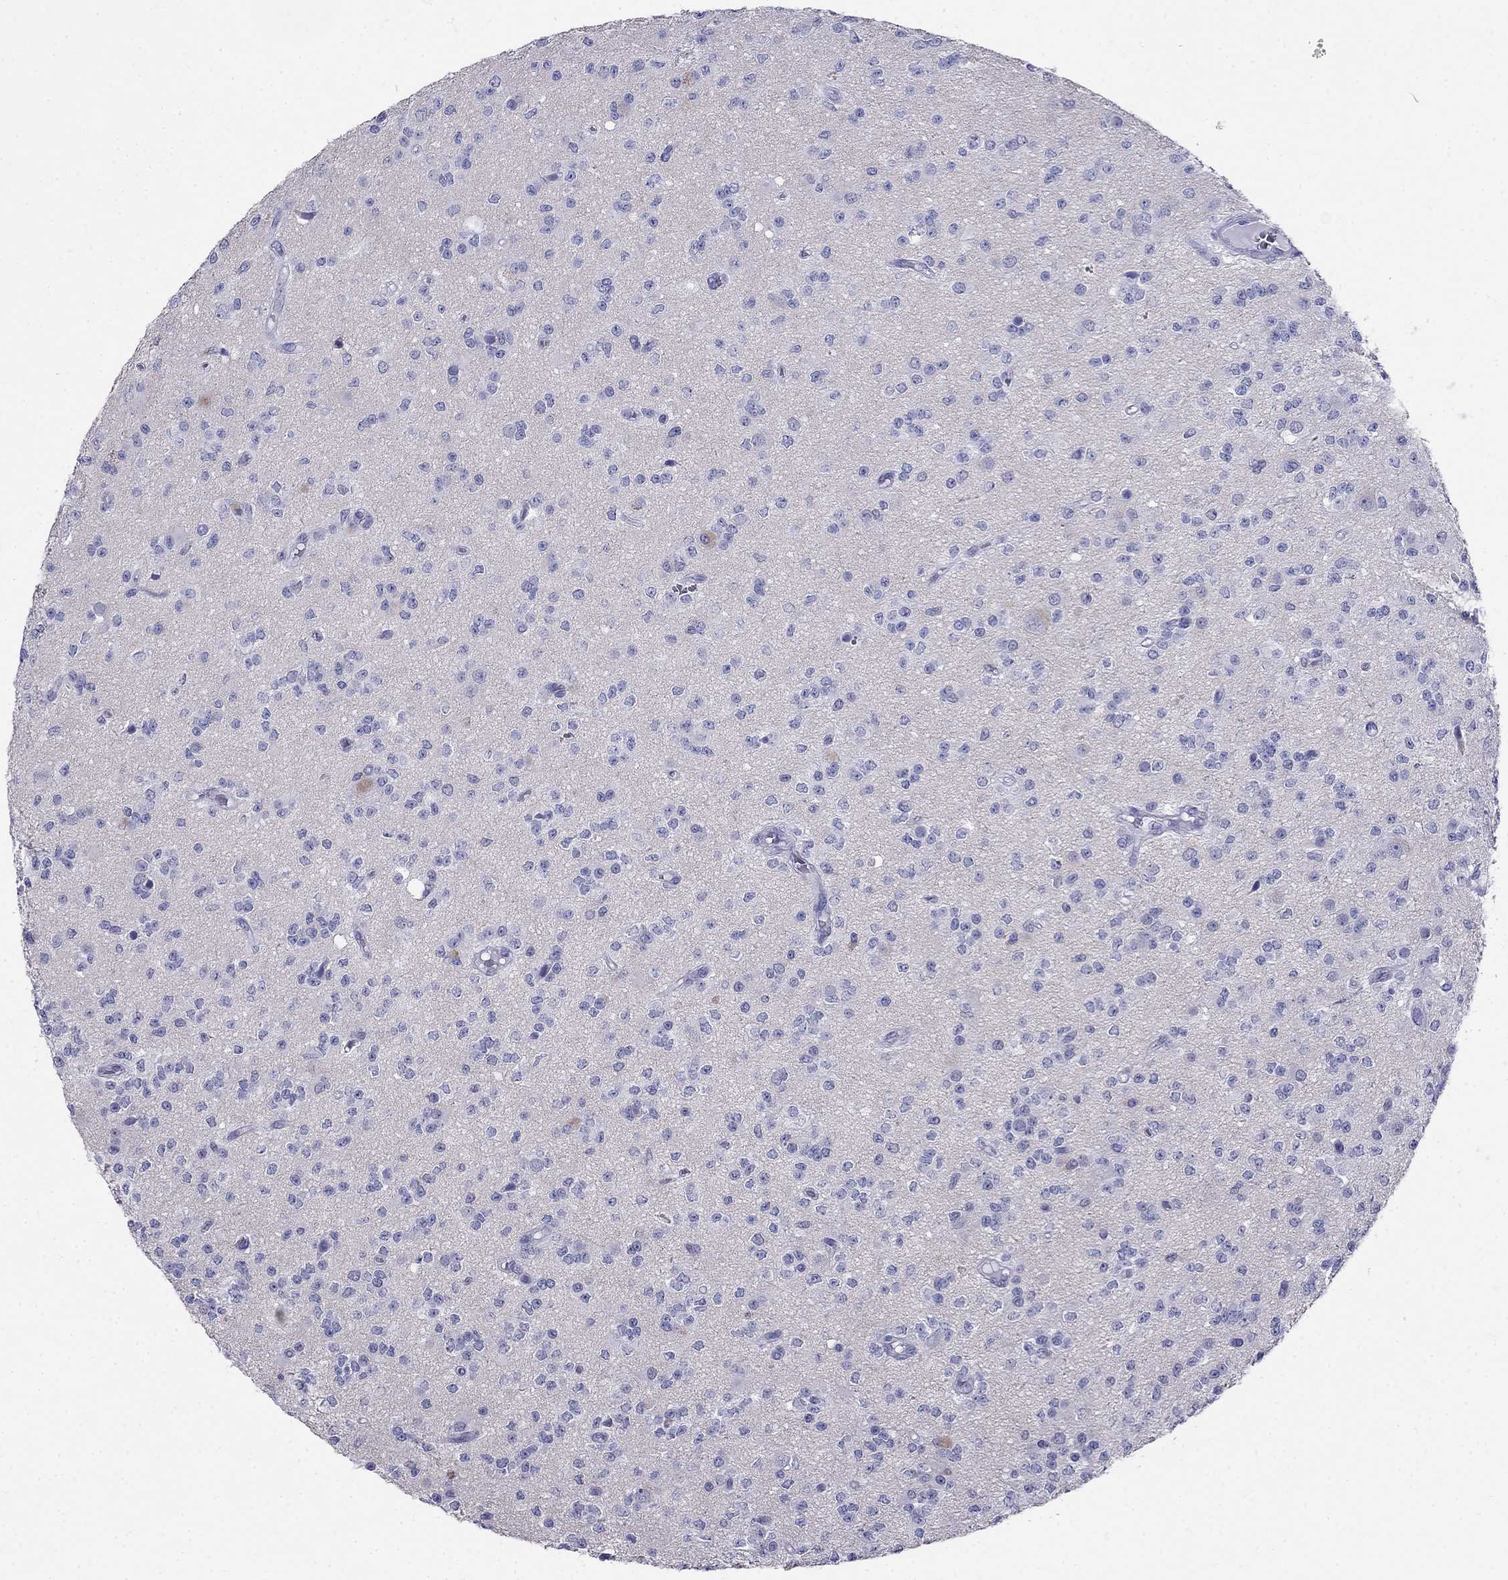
{"staining": {"intensity": "negative", "quantity": "none", "location": "none"}, "tissue": "glioma", "cell_type": "Tumor cells", "image_type": "cancer", "snomed": [{"axis": "morphology", "description": "Glioma, malignant, Low grade"}, {"axis": "topography", "description": "Brain"}], "caption": "Malignant glioma (low-grade) was stained to show a protein in brown. There is no significant positivity in tumor cells.", "gene": "PPP1R36", "patient": {"sex": "female", "age": 45}}